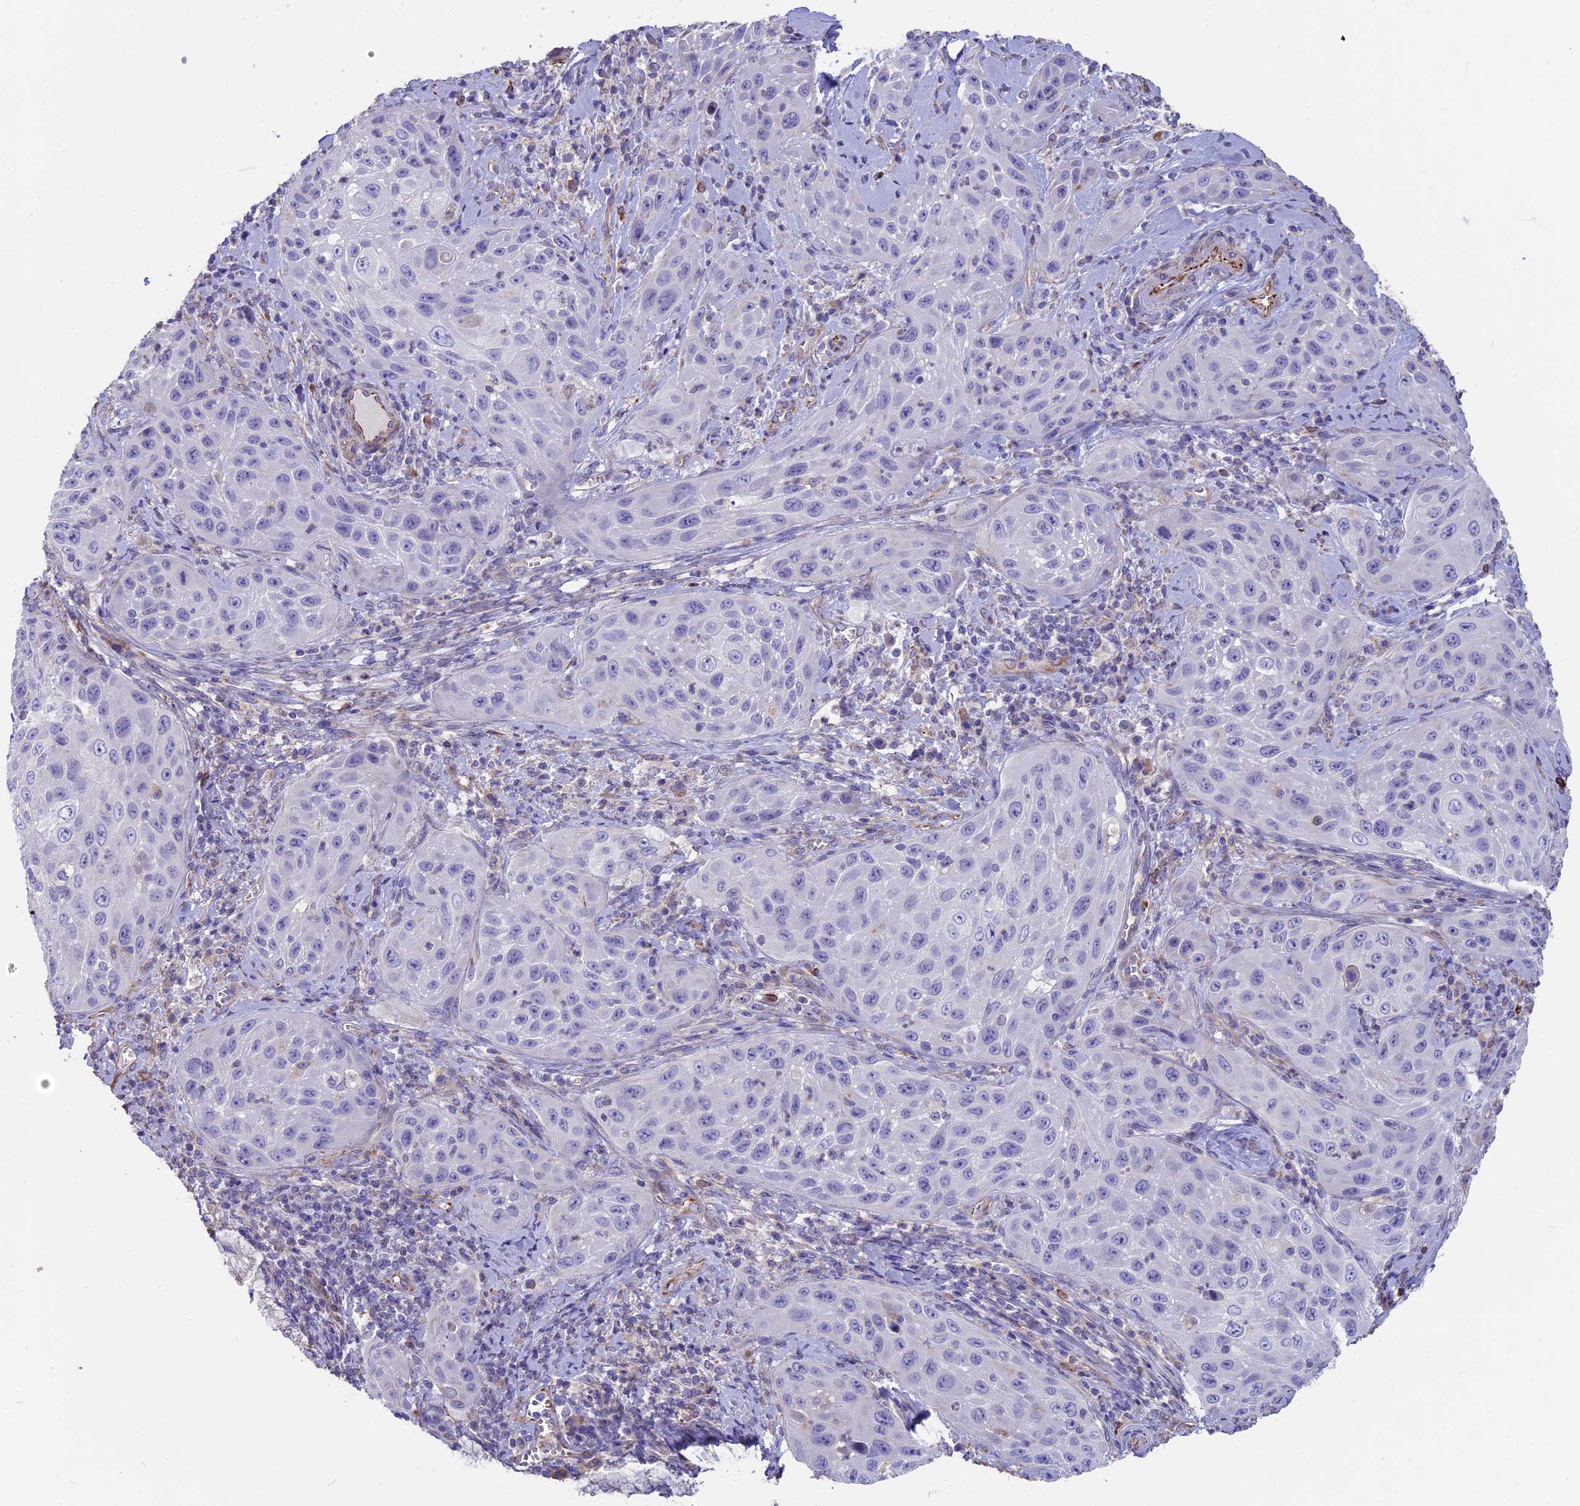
{"staining": {"intensity": "negative", "quantity": "none", "location": "none"}, "tissue": "cervical cancer", "cell_type": "Tumor cells", "image_type": "cancer", "snomed": [{"axis": "morphology", "description": "Squamous cell carcinoma, NOS"}, {"axis": "topography", "description": "Cervix"}], "caption": "This is an immunohistochemistry micrograph of cervical cancer. There is no staining in tumor cells.", "gene": "SEH1L", "patient": {"sex": "female", "age": 42}}